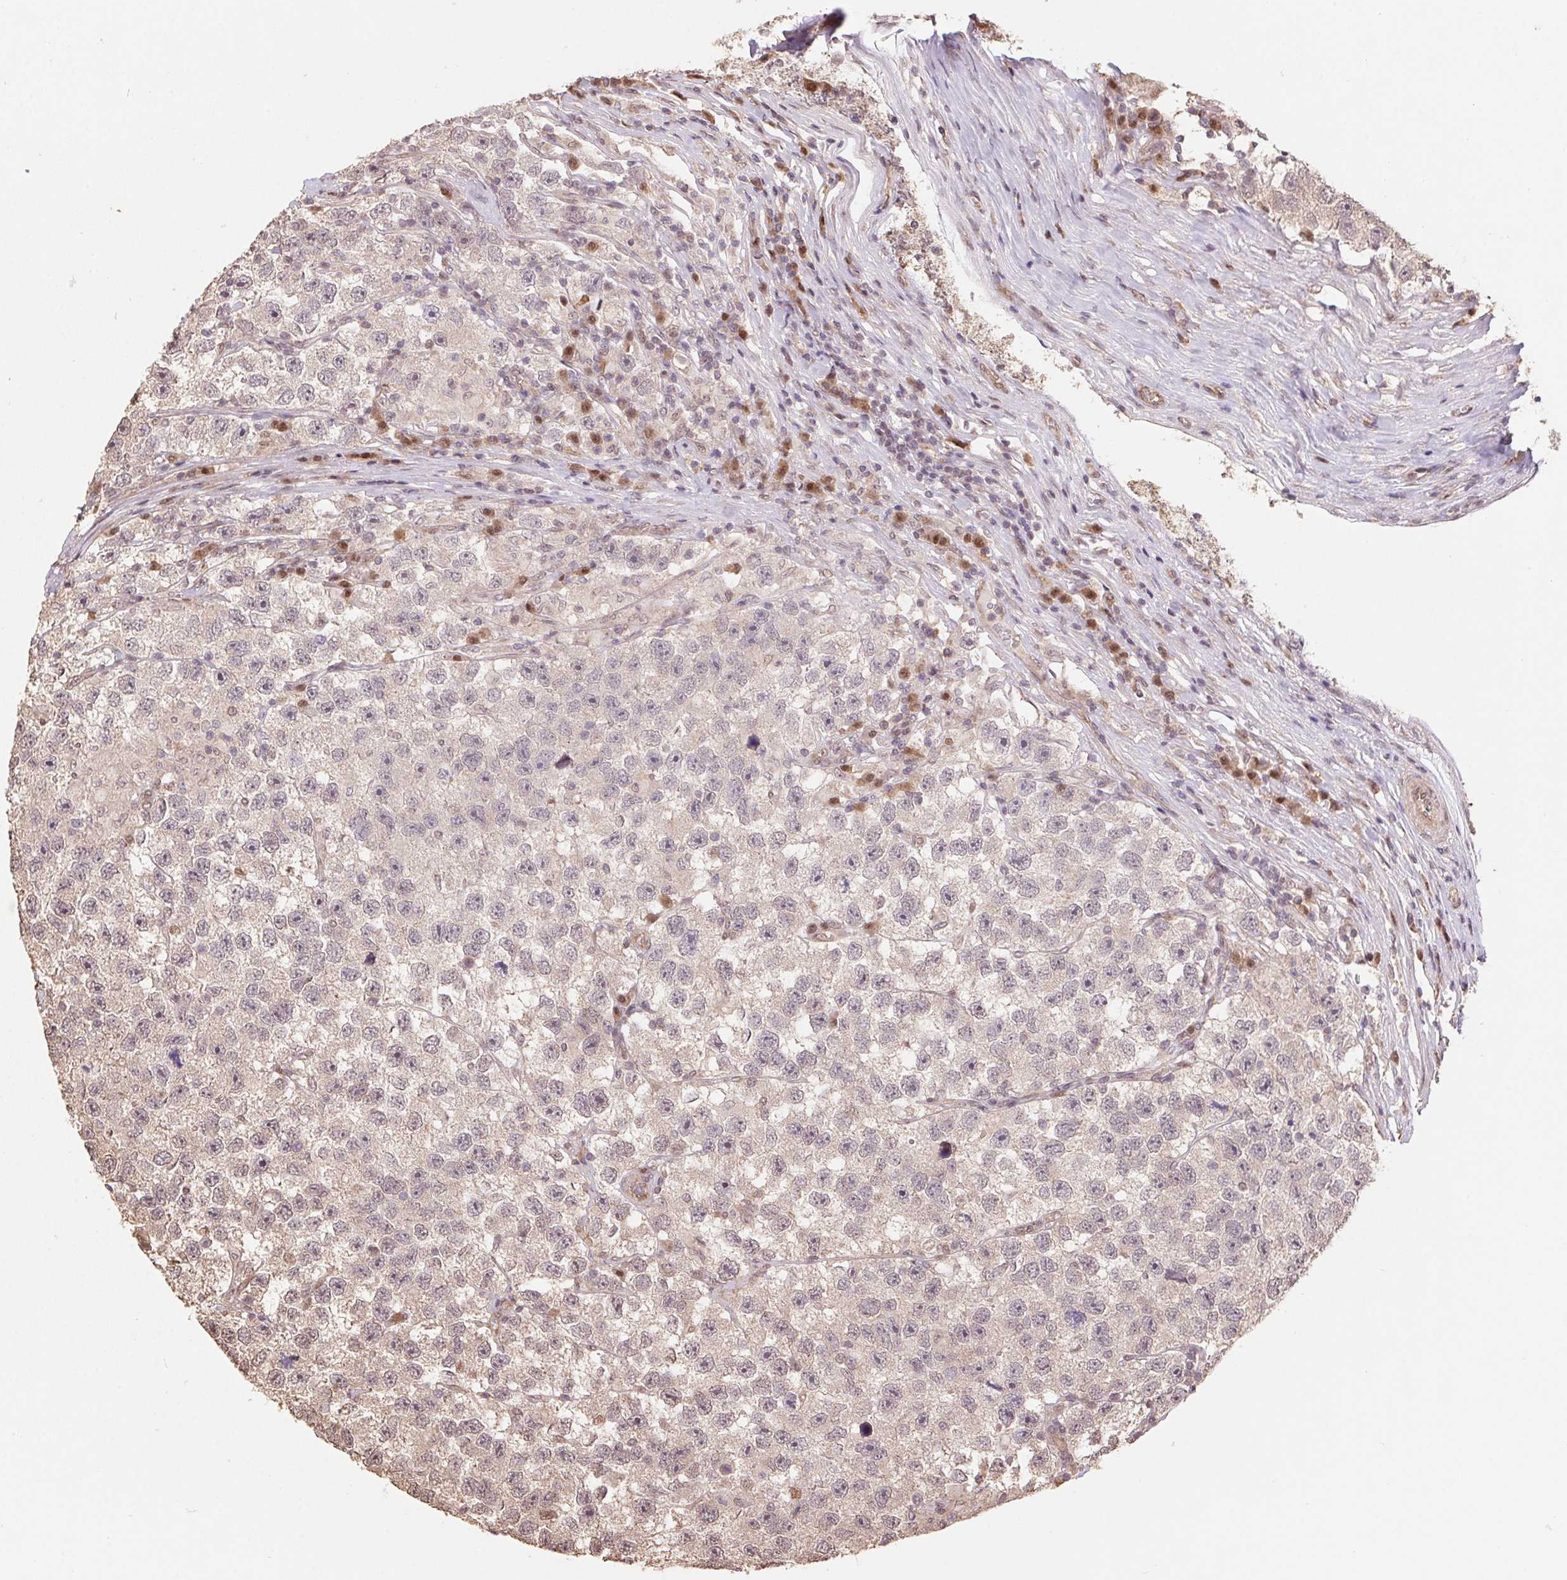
{"staining": {"intensity": "weak", "quantity": ">75%", "location": "cytoplasmic/membranous,nuclear"}, "tissue": "testis cancer", "cell_type": "Tumor cells", "image_type": "cancer", "snomed": [{"axis": "morphology", "description": "Seminoma, NOS"}, {"axis": "topography", "description": "Testis"}], "caption": "Protein expression analysis of human testis cancer (seminoma) reveals weak cytoplasmic/membranous and nuclear expression in approximately >75% of tumor cells. (DAB (3,3'-diaminobenzidine) IHC with brightfield microscopy, high magnification).", "gene": "CUTA", "patient": {"sex": "male", "age": 26}}